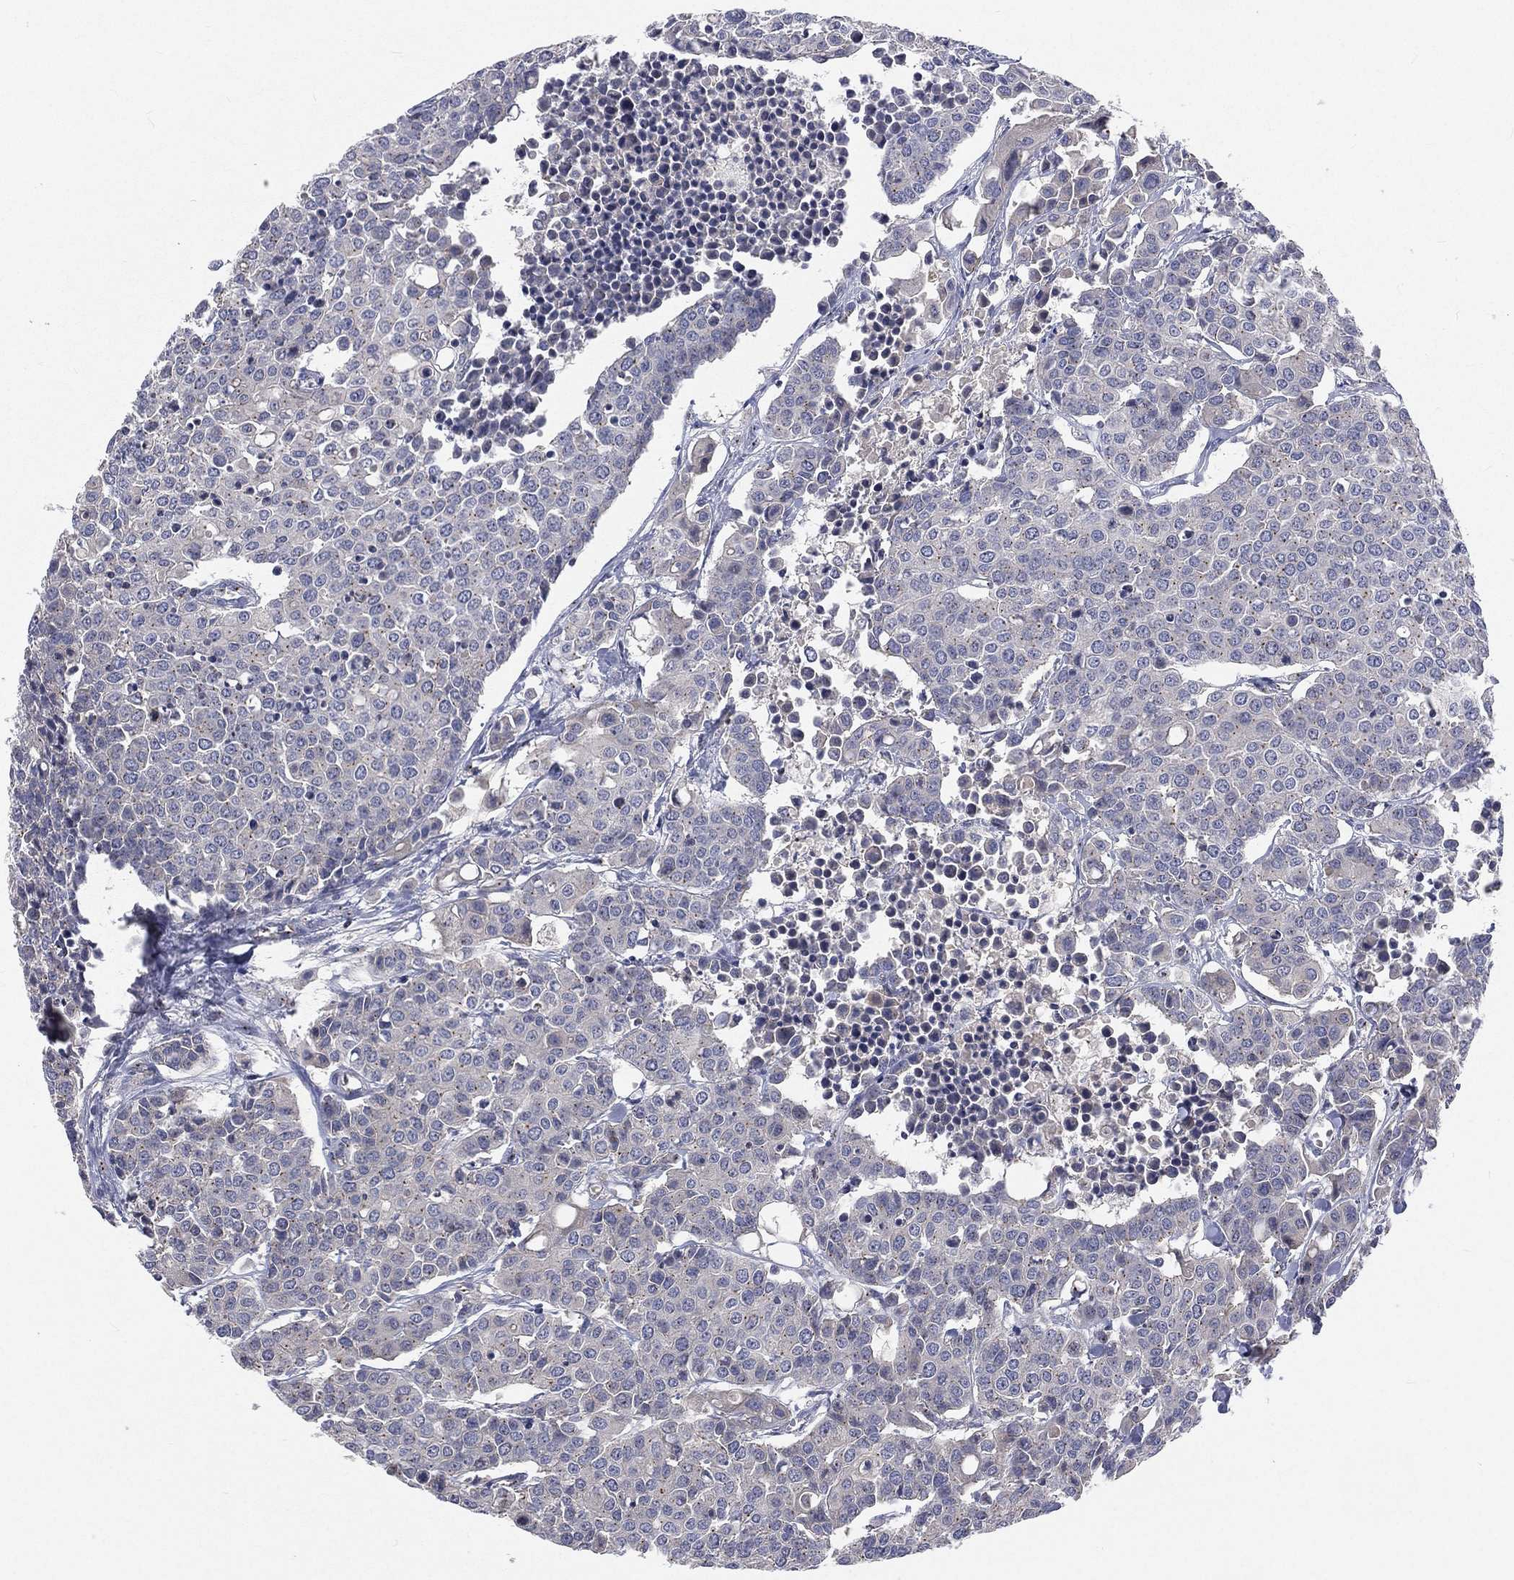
{"staining": {"intensity": "negative", "quantity": "none", "location": "none"}, "tissue": "carcinoid", "cell_type": "Tumor cells", "image_type": "cancer", "snomed": [{"axis": "morphology", "description": "Carcinoid, malignant, NOS"}, {"axis": "topography", "description": "Colon"}], "caption": "The immunohistochemistry (IHC) histopathology image has no significant positivity in tumor cells of carcinoid (malignant) tissue. (Brightfield microscopy of DAB IHC at high magnification).", "gene": "CROCC", "patient": {"sex": "male", "age": 81}}